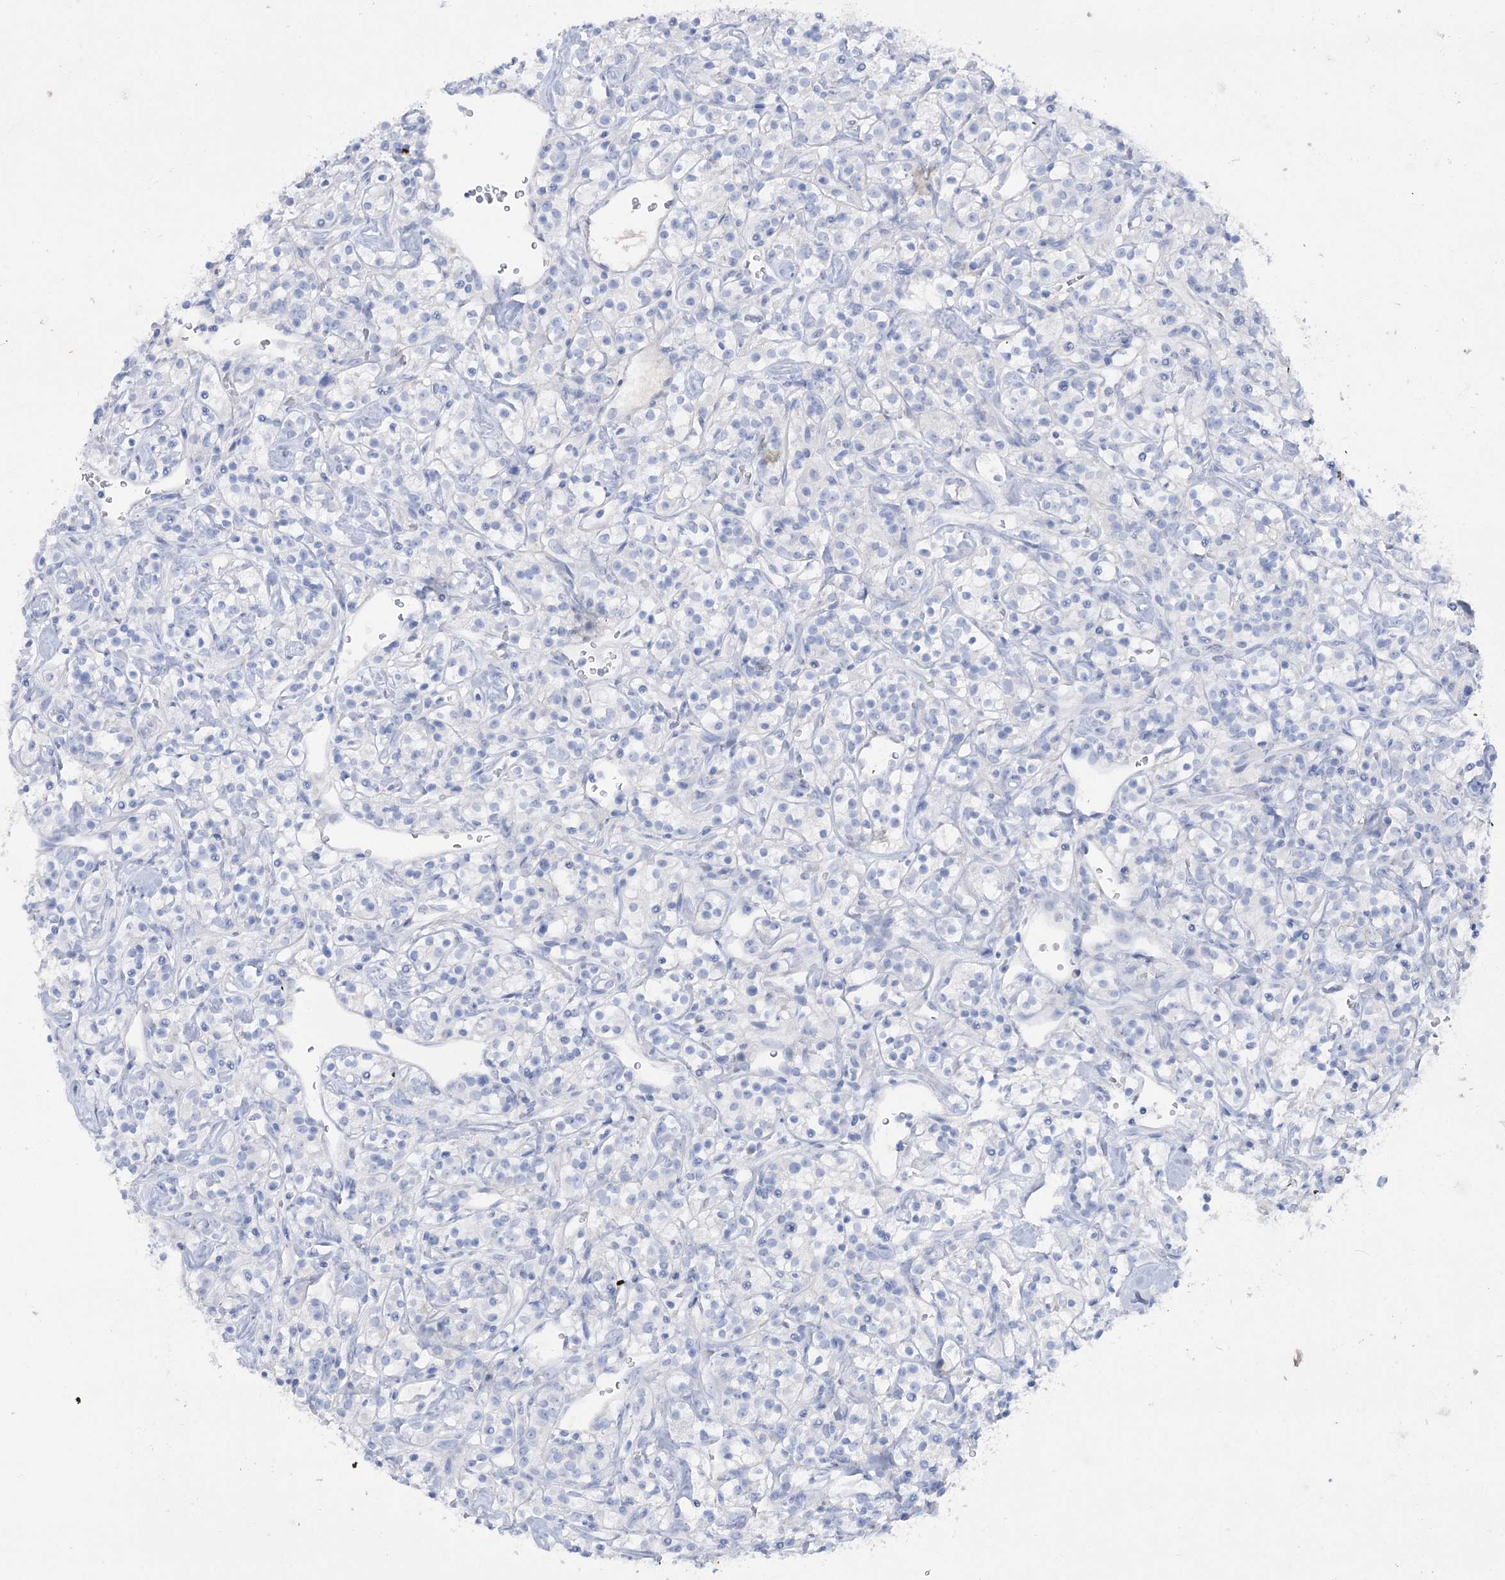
{"staining": {"intensity": "negative", "quantity": "none", "location": "none"}, "tissue": "renal cancer", "cell_type": "Tumor cells", "image_type": "cancer", "snomed": [{"axis": "morphology", "description": "Adenocarcinoma, NOS"}, {"axis": "topography", "description": "Kidney"}], "caption": "Photomicrograph shows no protein expression in tumor cells of renal cancer tissue.", "gene": "GBF1", "patient": {"sex": "male", "age": 77}}